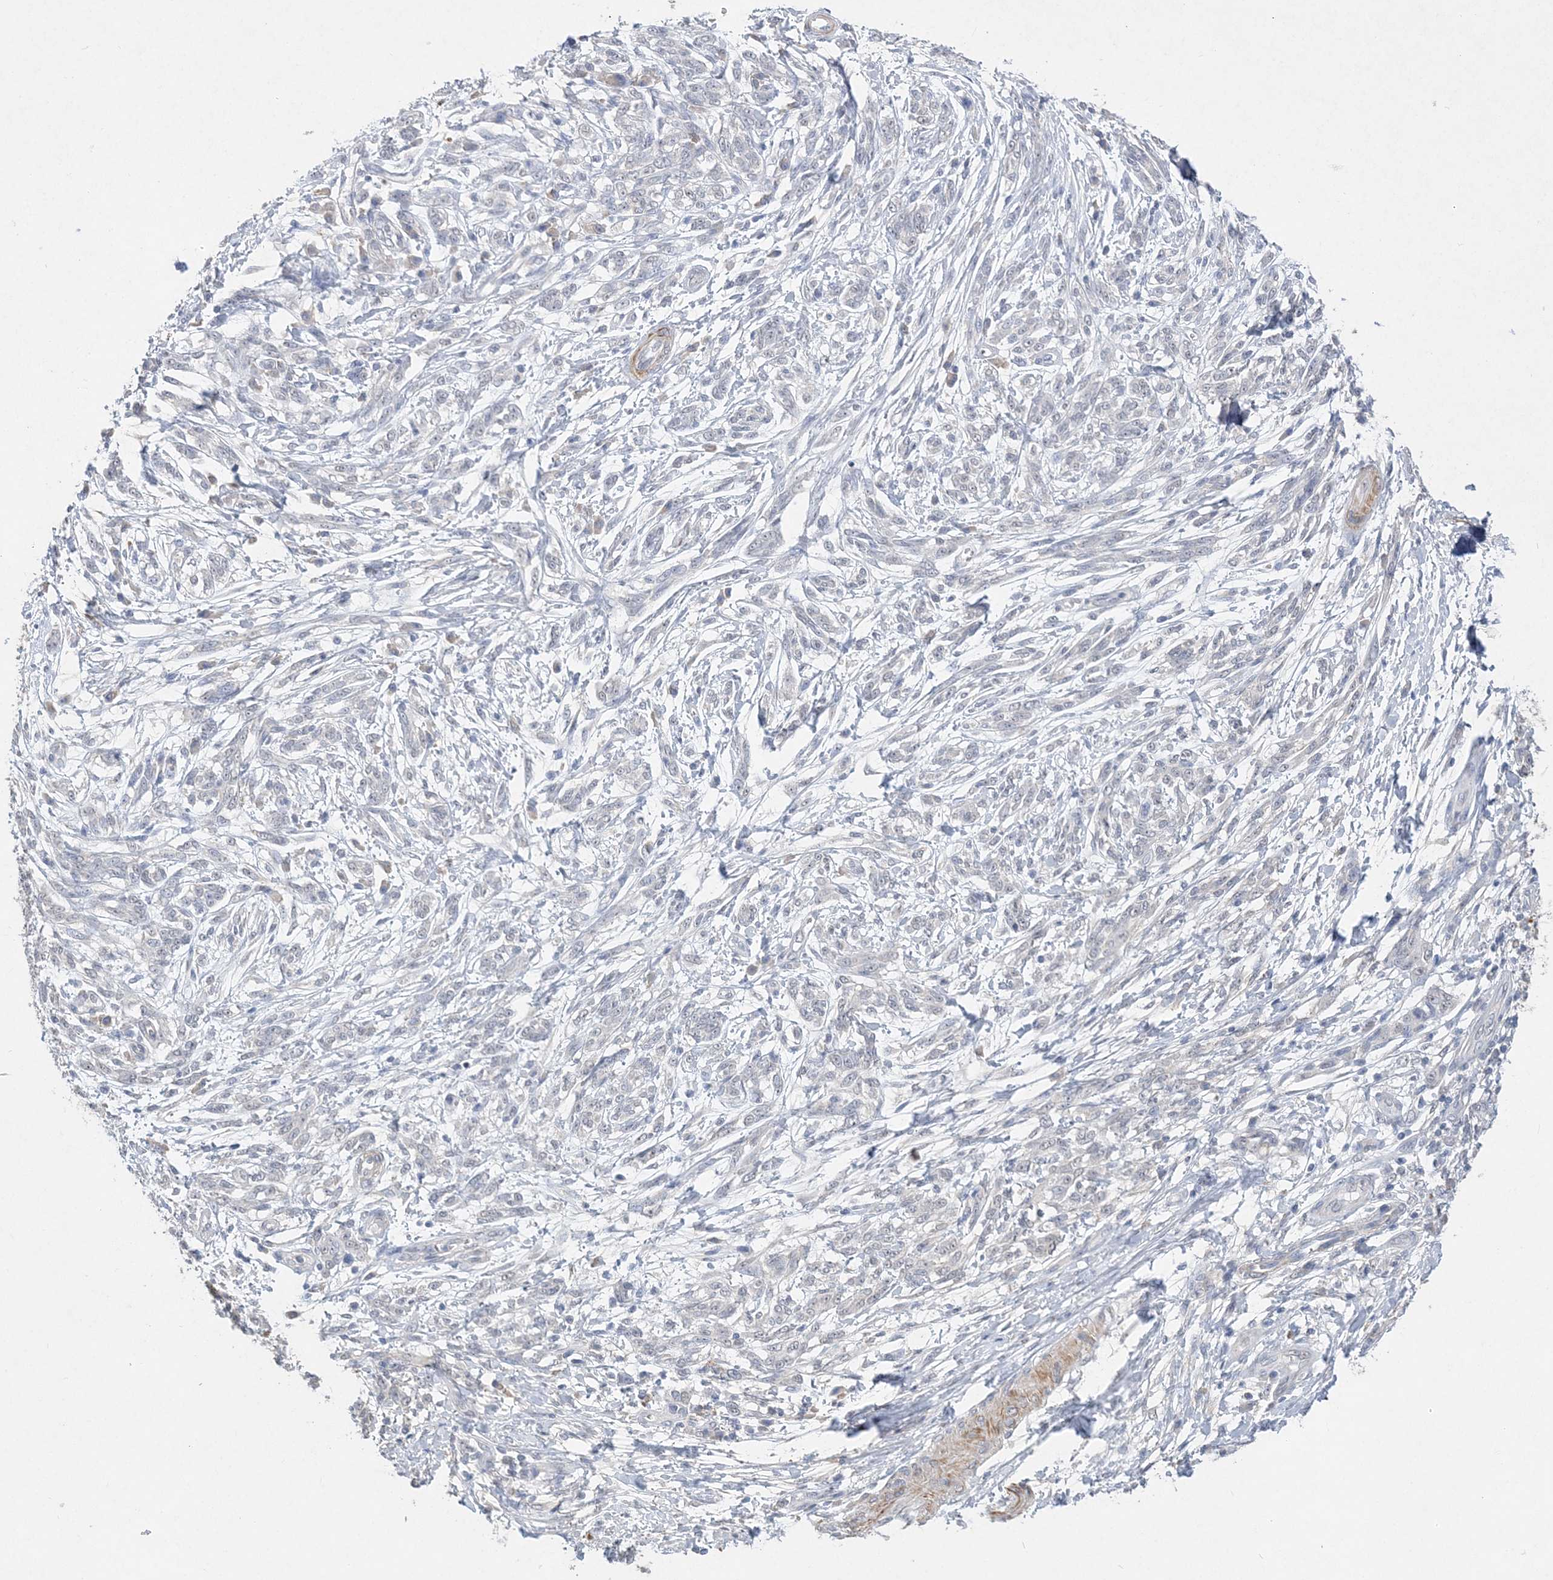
{"staining": {"intensity": "negative", "quantity": "none", "location": "none"}, "tissue": "melanoma", "cell_type": "Tumor cells", "image_type": "cancer", "snomed": [{"axis": "morphology", "description": "Malignant melanoma, NOS"}, {"axis": "topography", "description": "Skin"}], "caption": "Immunohistochemistry (IHC) image of melanoma stained for a protein (brown), which exhibits no staining in tumor cells.", "gene": "C11orf58", "patient": {"sex": "male", "age": 49}}